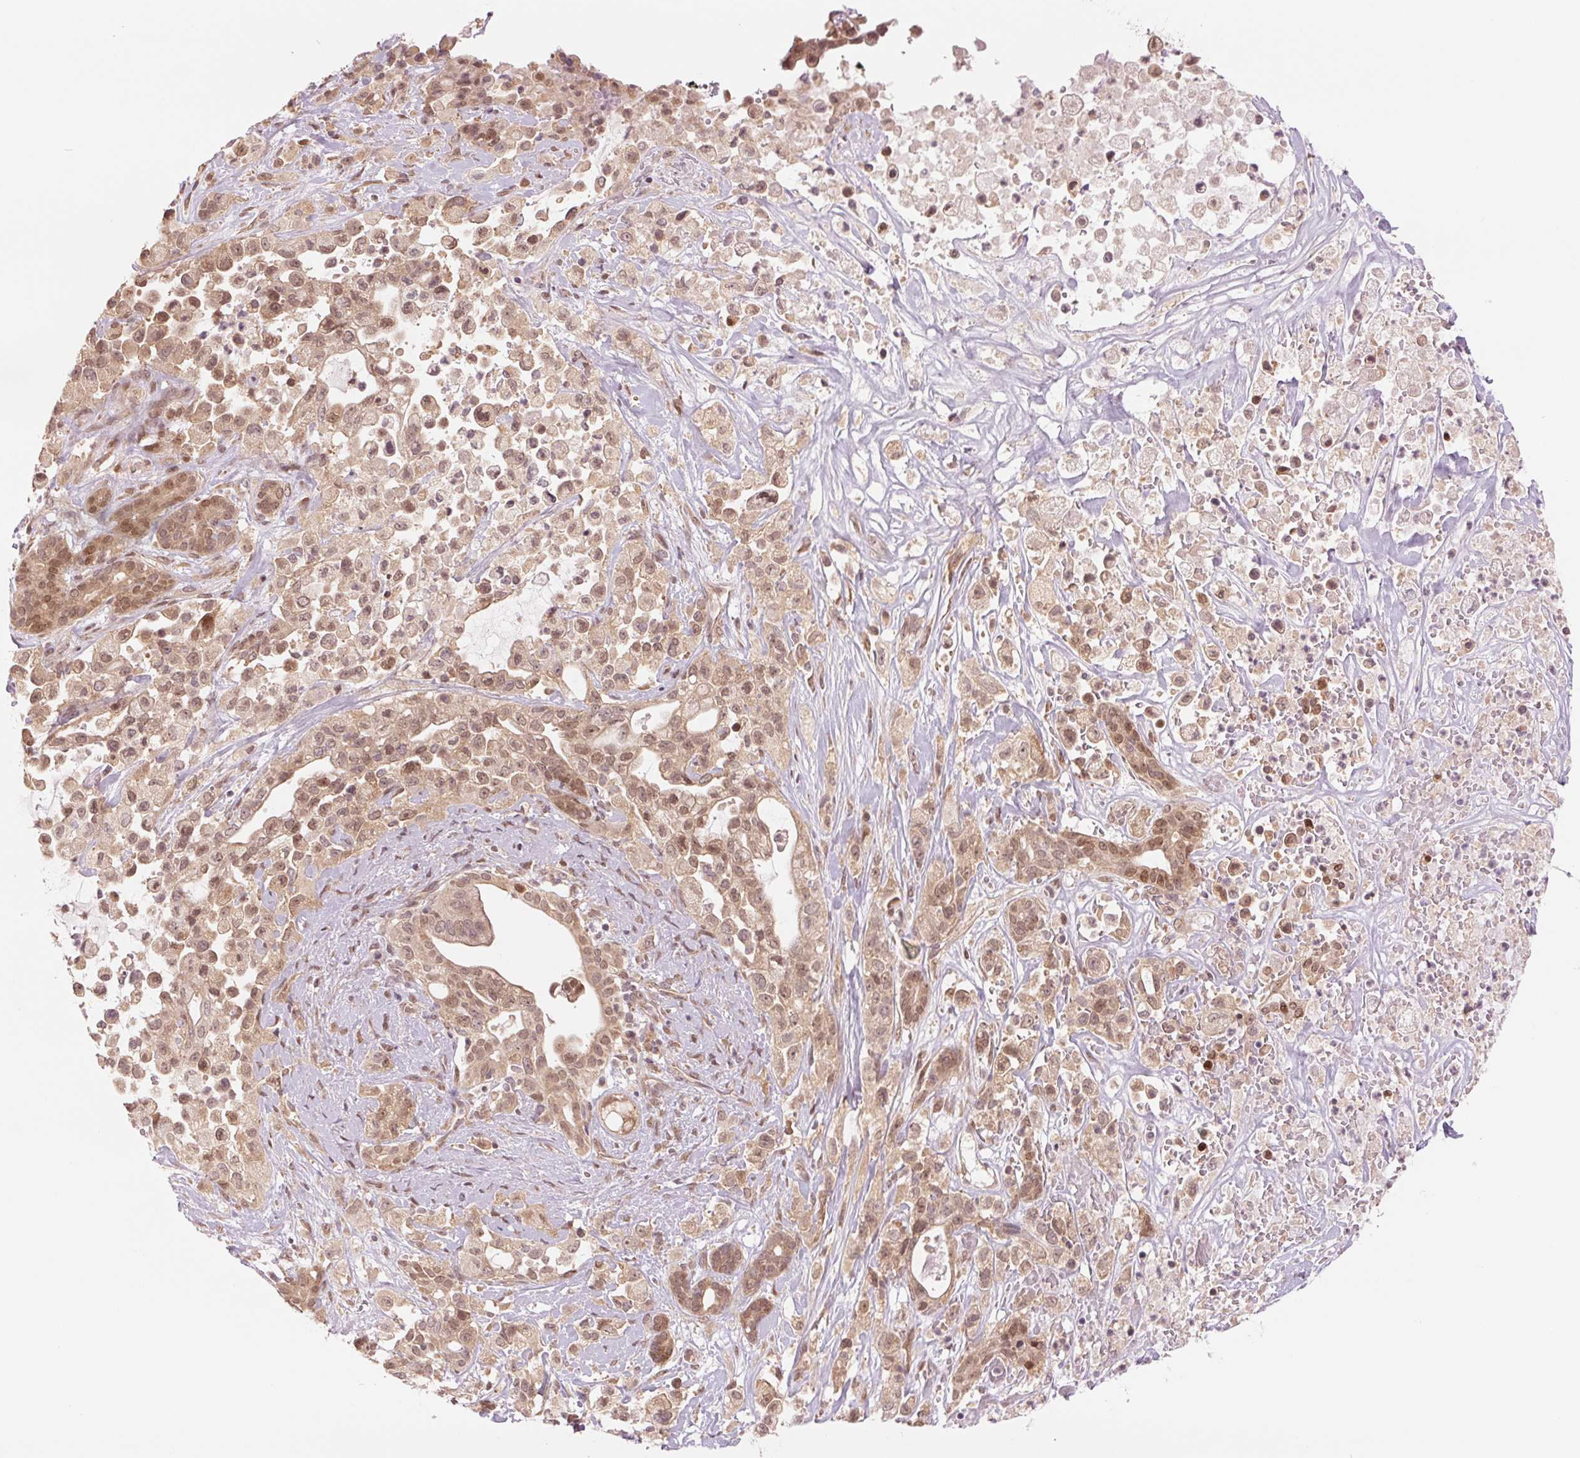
{"staining": {"intensity": "moderate", "quantity": ">75%", "location": "cytoplasmic/membranous,nuclear"}, "tissue": "pancreatic cancer", "cell_type": "Tumor cells", "image_type": "cancer", "snomed": [{"axis": "morphology", "description": "Adenocarcinoma, NOS"}, {"axis": "topography", "description": "Pancreas"}], "caption": "Immunohistochemical staining of adenocarcinoma (pancreatic) exhibits medium levels of moderate cytoplasmic/membranous and nuclear staining in approximately >75% of tumor cells.", "gene": "ERI3", "patient": {"sex": "male", "age": 44}}